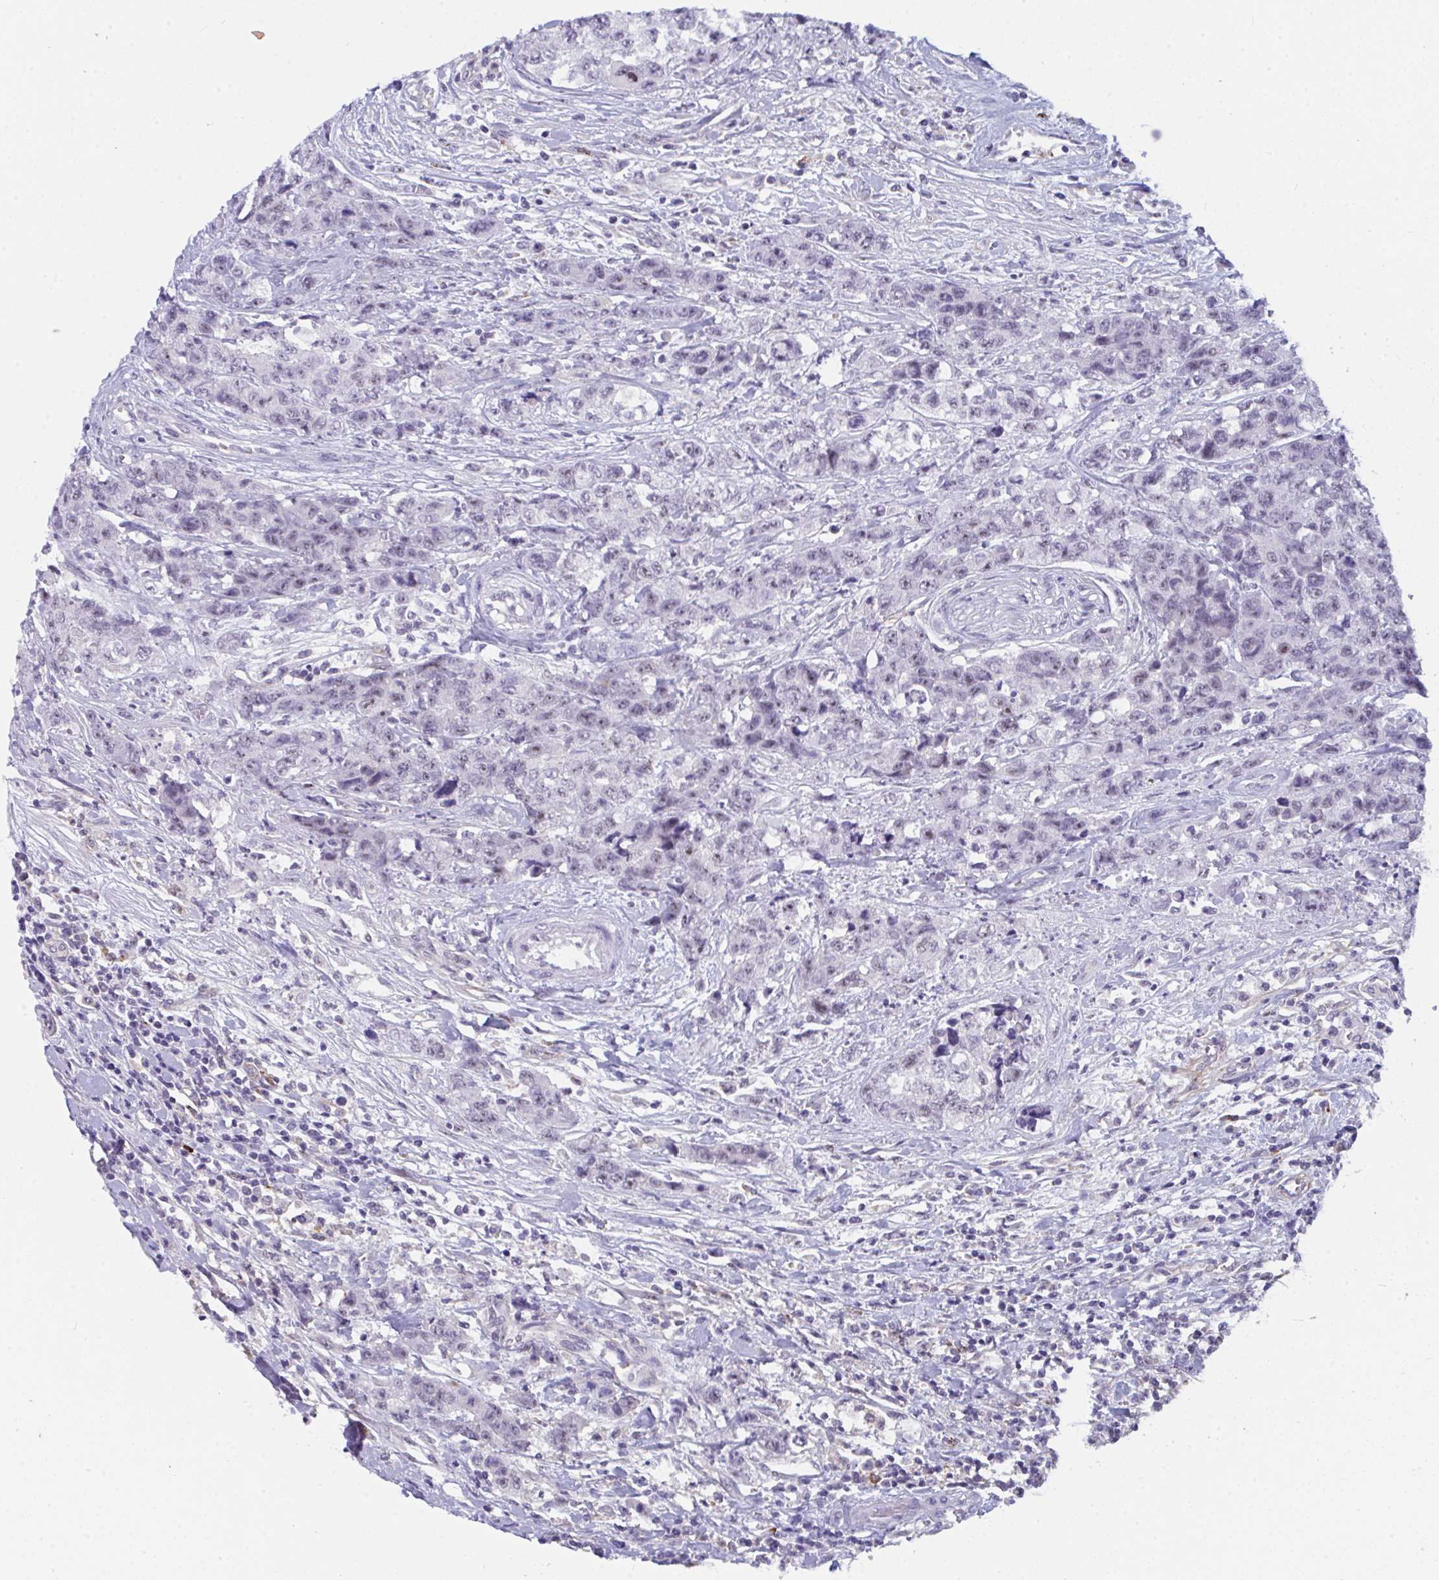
{"staining": {"intensity": "negative", "quantity": "none", "location": "none"}, "tissue": "urothelial cancer", "cell_type": "Tumor cells", "image_type": "cancer", "snomed": [{"axis": "morphology", "description": "Urothelial carcinoma, High grade"}, {"axis": "topography", "description": "Urinary bladder"}], "caption": "Tumor cells are negative for brown protein staining in urothelial carcinoma (high-grade).", "gene": "CDK13", "patient": {"sex": "female", "age": 78}}